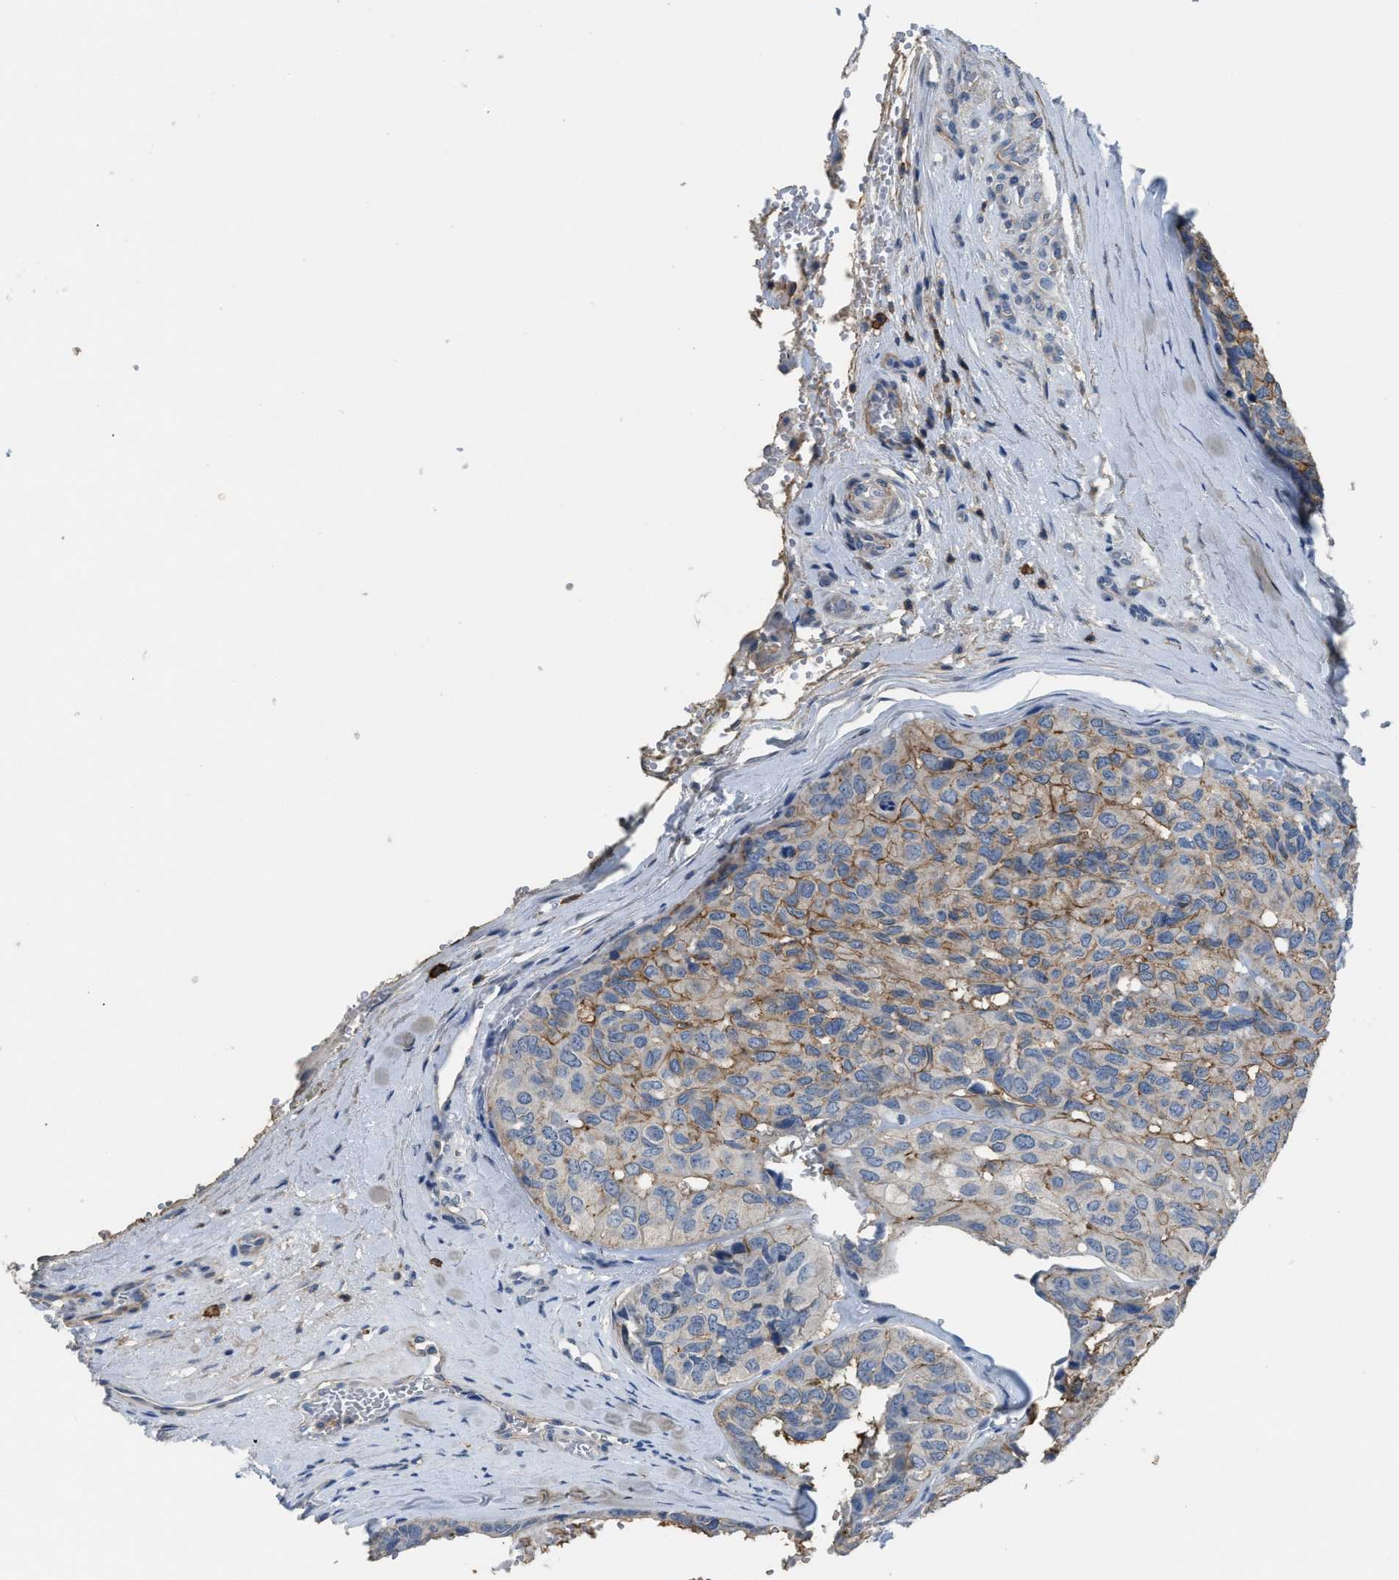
{"staining": {"intensity": "moderate", "quantity": ">75%", "location": "cytoplasmic/membranous"}, "tissue": "head and neck cancer", "cell_type": "Tumor cells", "image_type": "cancer", "snomed": [{"axis": "morphology", "description": "Adenocarcinoma, NOS"}, {"axis": "topography", "description": "Salivary gland, NOS"}, {"axis": "topography", "description": "Head-Neck"}], "caption": "Head and neck cancer (adenocarcinoma) tissue displays moderate cytoplasmic/membranous expression in approximately >75% of tumor cells, visualized by immunohistochemistry.", "gene": "OR51E1", "patient": {"sex": "female", "age": 76}}